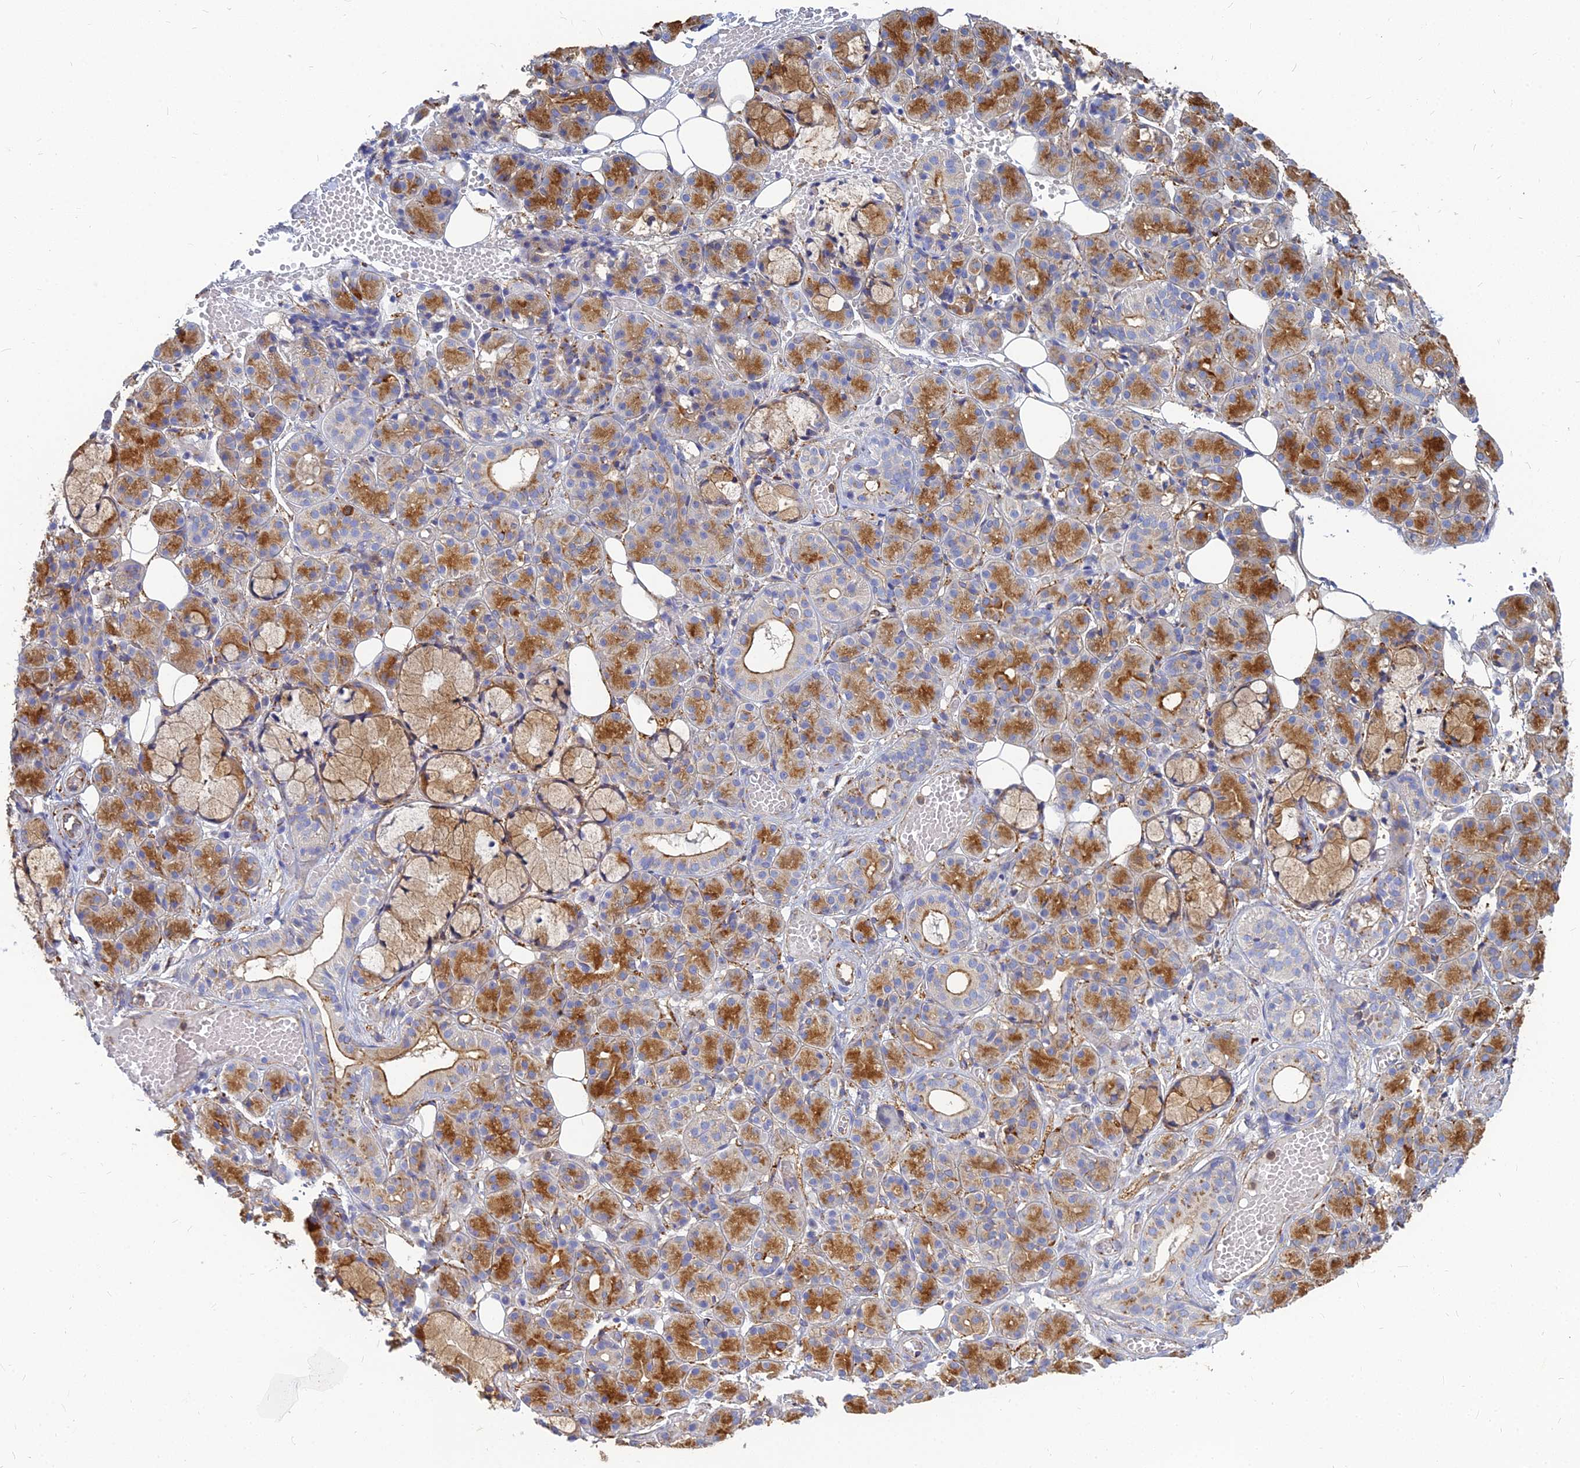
{"staining": {"intensity": "moderate", "quantity": ">75%", "location": "cytoplasmic/membranous"}, "tissue": "salivary gland", "cell_type": "Glandular cells", "image_type": "normal", "snomed": [{"axis": "morphology", "description": "Normal tissue, NOS"}, {"axis": "topography", "description": "Salivary gland"}], "caption": "About >75% of glandular cells in normal salivary gland display moderate cytoplasmic/membranous protein positivity as visualized by brown immunohistochemical staining.", "gene": "VAT1", "patient": {"sex": "male", "age": 63}}